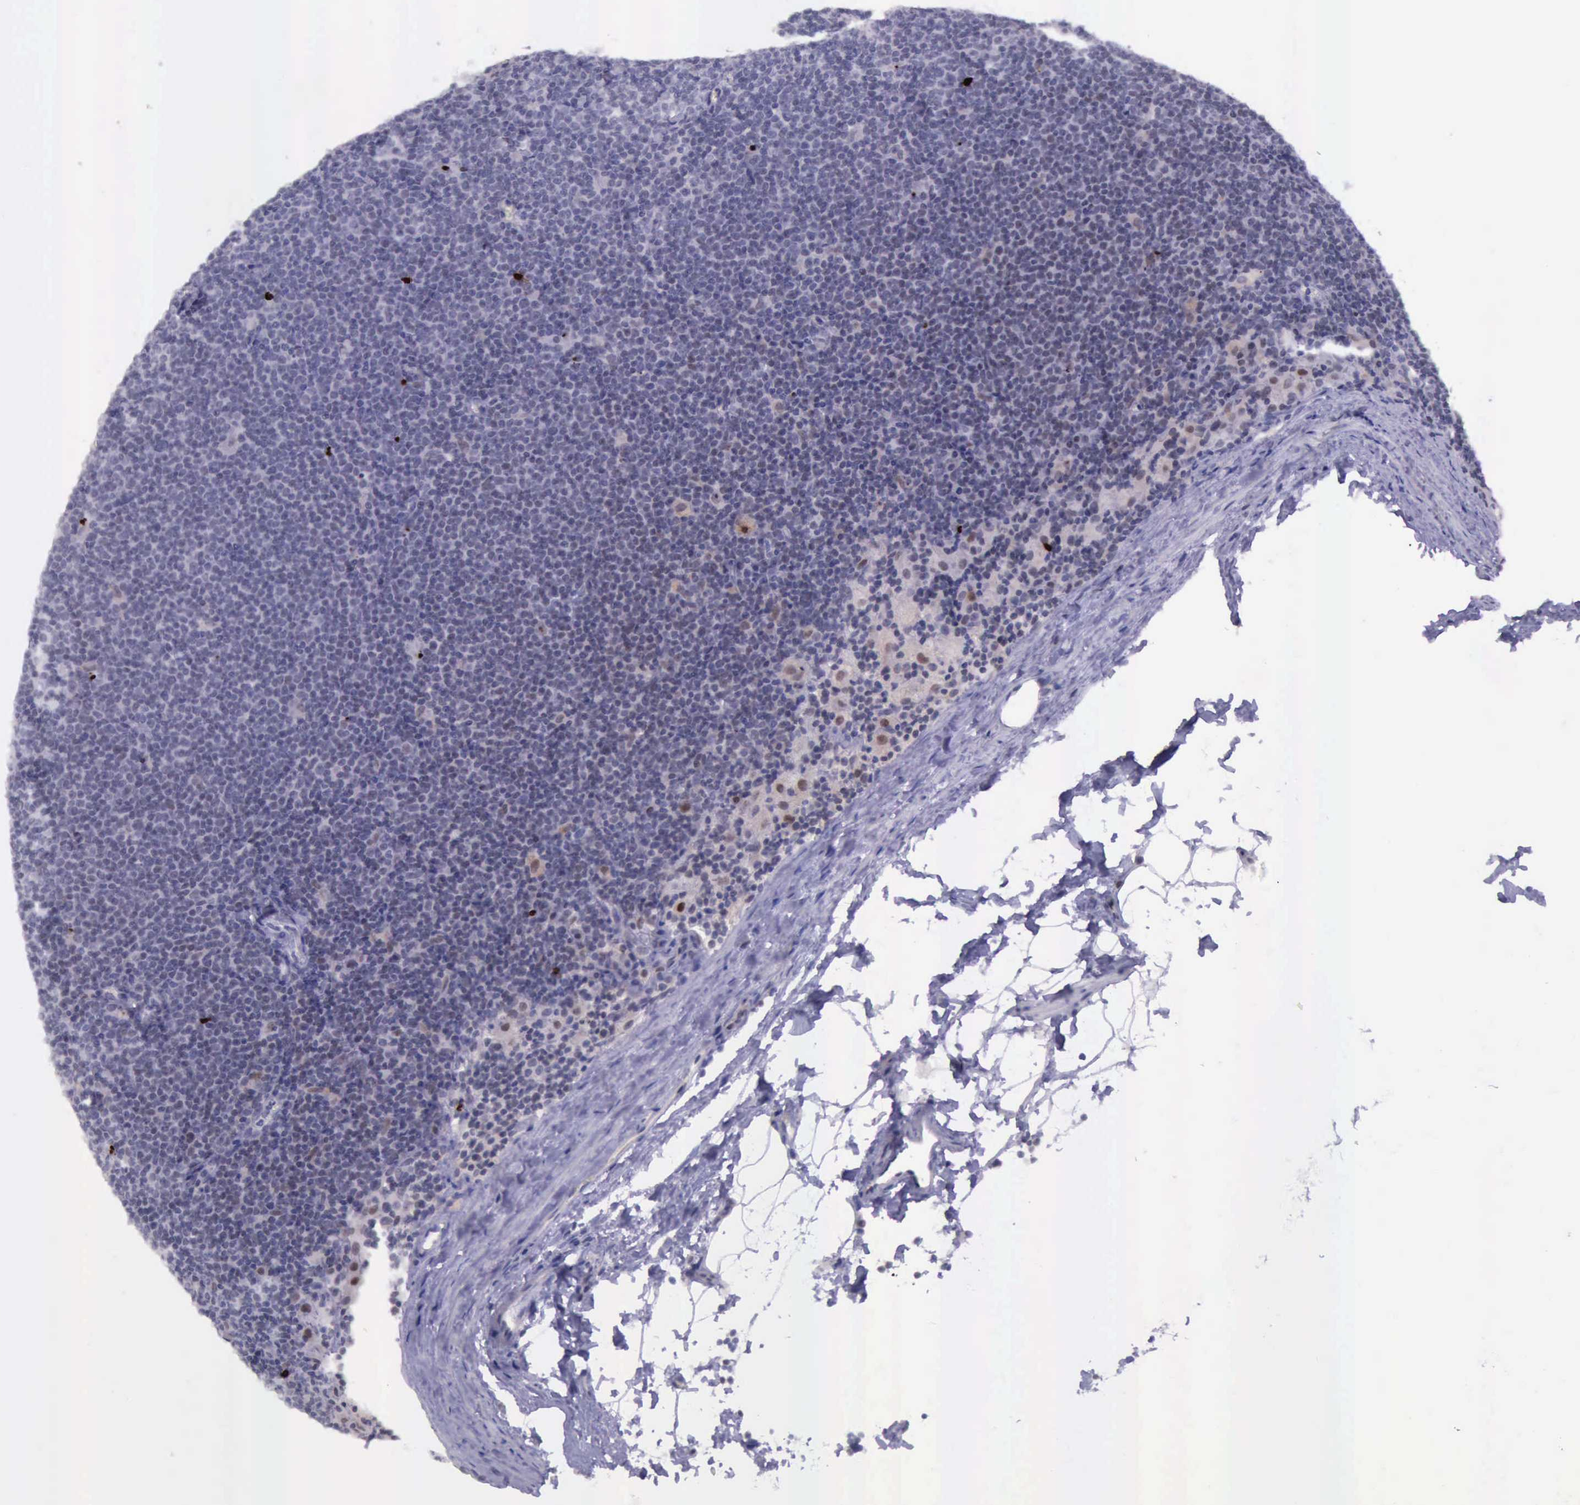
{"staining": {"intensity": "strong", "quantity": "<25%", "location": "nuclear"}, "tissue": "lymphoma", "cell_type": "Tumor cells", "image_type": "cancer", "snomed": [{"axis": "morphology", "description": "Malignant lymphoma, non-Hodgkin's type, Low grade"}, {"axis": "topography", "description": "Lymph node"}], "caption": "Malignant lymphoma, non-Hodgkin's type (low-grade) was stained to show a protein in brown. There is medium levels of strong nuclear positivity in approximately <25% of tumor cells.", "gene": "PARP1", "patient": {"sex": "male", "age": 65}}